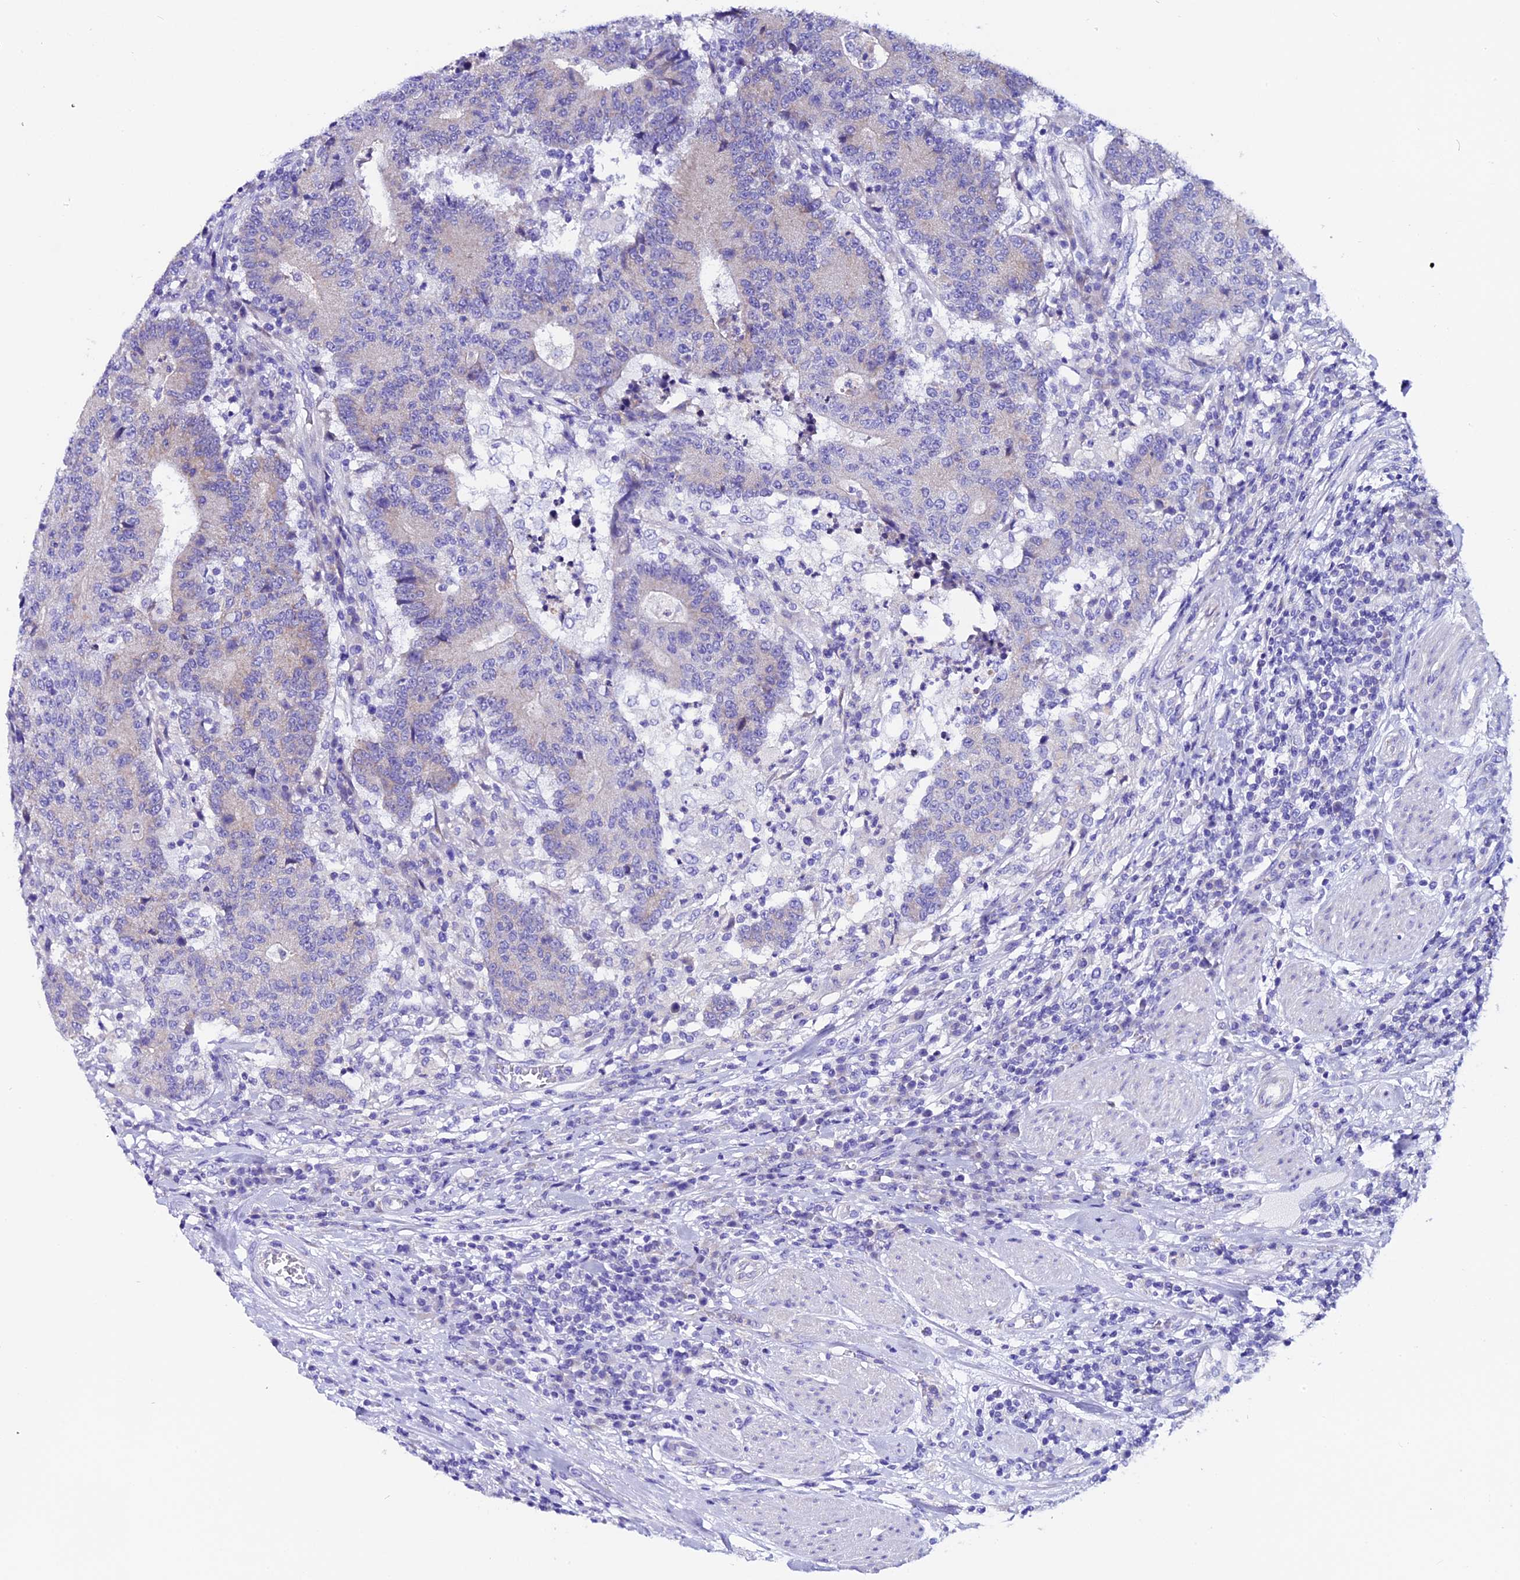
{"staining": {"intensity": "weak", "quantity": "<25%", "location": "cytoplasmic/membranous"}, "tissue": "colorectal cancer", "cell_type": "Tumor cells", "image_type": "cancer", "snomed": [{"axis": "morphology", "description": "Adenocarcinoma, NOS"}, {"axis": "topography", "description": "Colon"}], "caption": "Image shows no protein positivity in tumor cells of colorectal cancer (adenocarcinoma) tissue.", "gene": "COMTD1", "patient": {"sex": "female", "age": 75}}